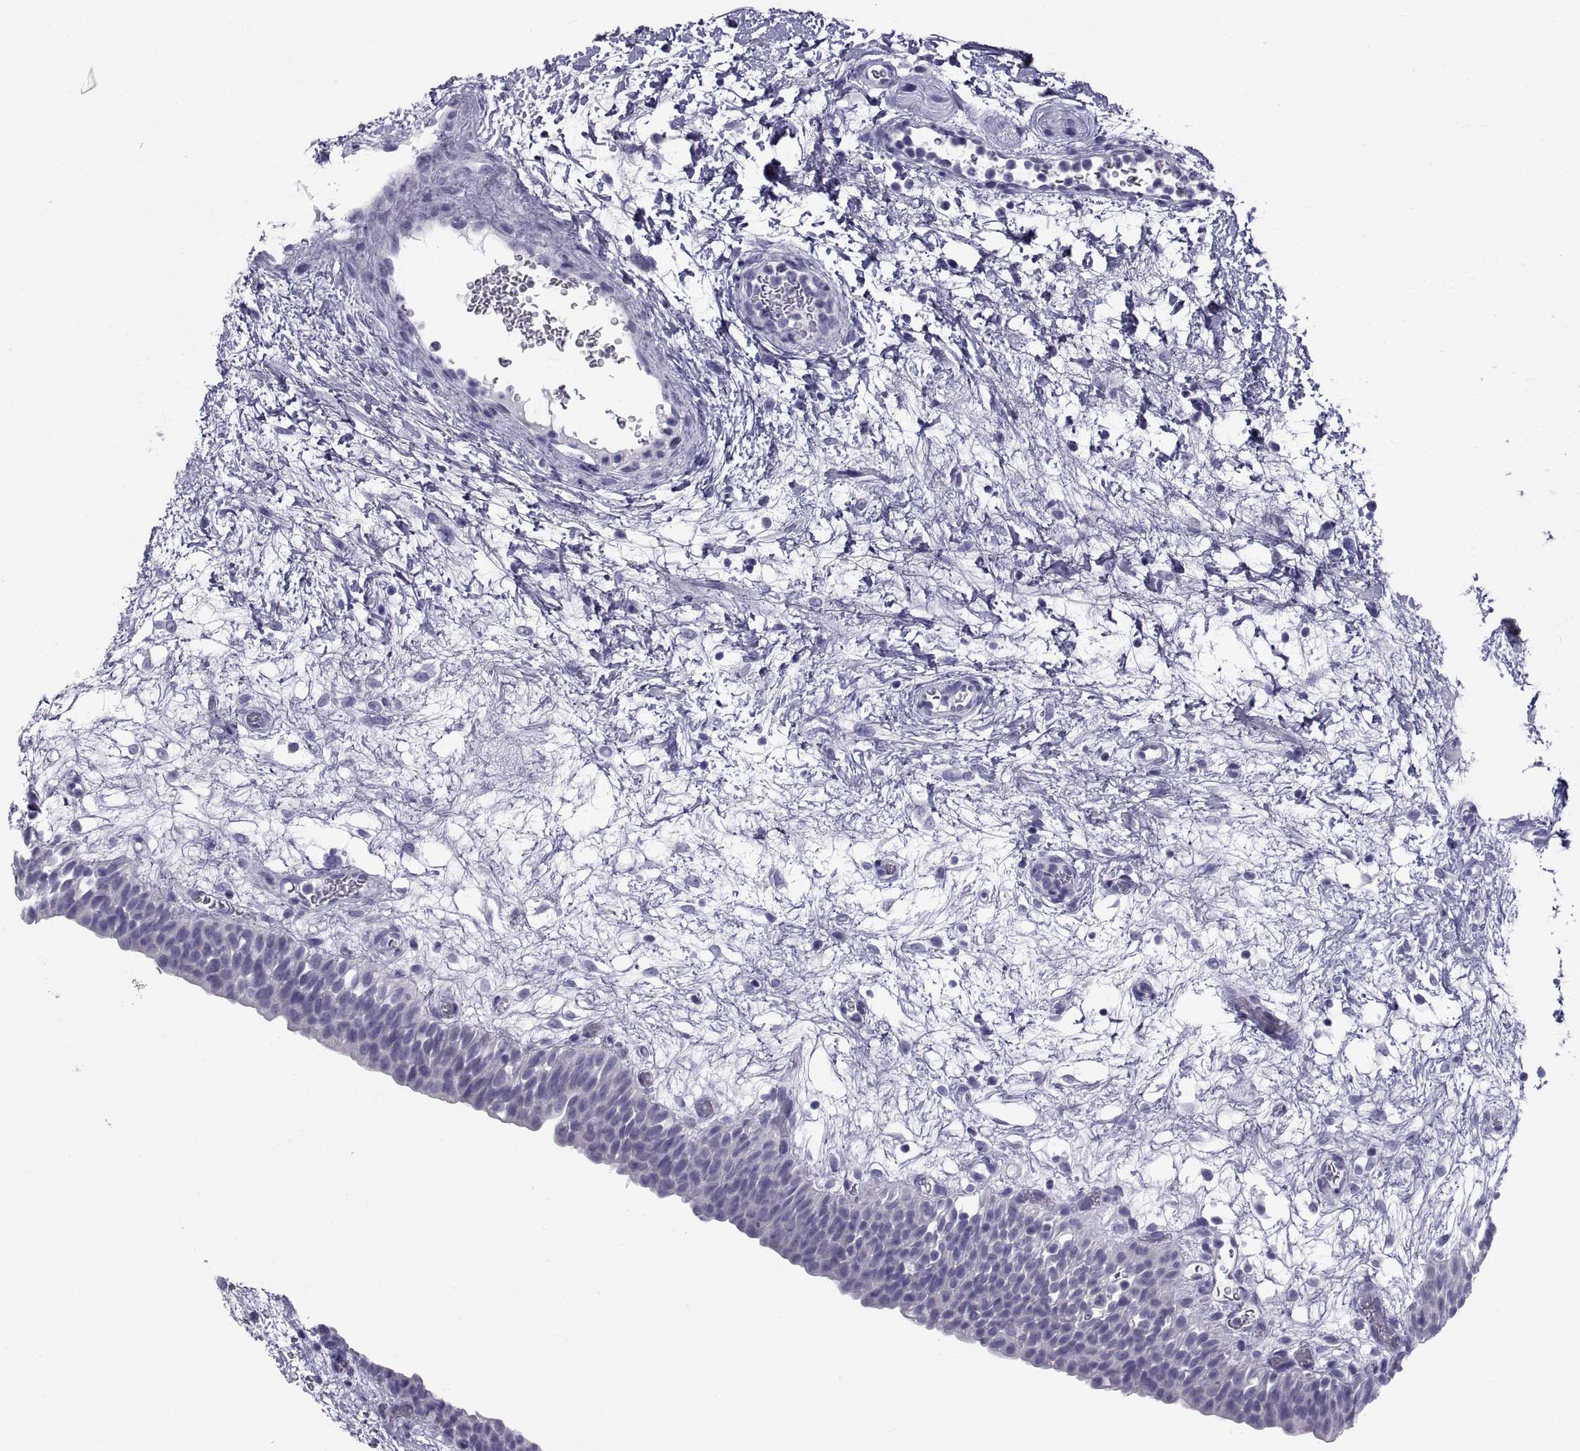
{"staining": {"intensity": "negative", "quantity": "none", "location": "none"}, "tissue": "urinary bladder", "cell_type": "Urothelial cells", "image_type": "normal", "snomed": [{"axis": "morphology", "description": "Normal tissue, NOS"}, {"axis": "topography", "description": "Urinary bladder"}], "caption": "IHC of unremarkable urinary bladder shows no positivity in urothelial cells.", "gene": "NPTX2", "patient": {"sex": "male", "age": 76}}